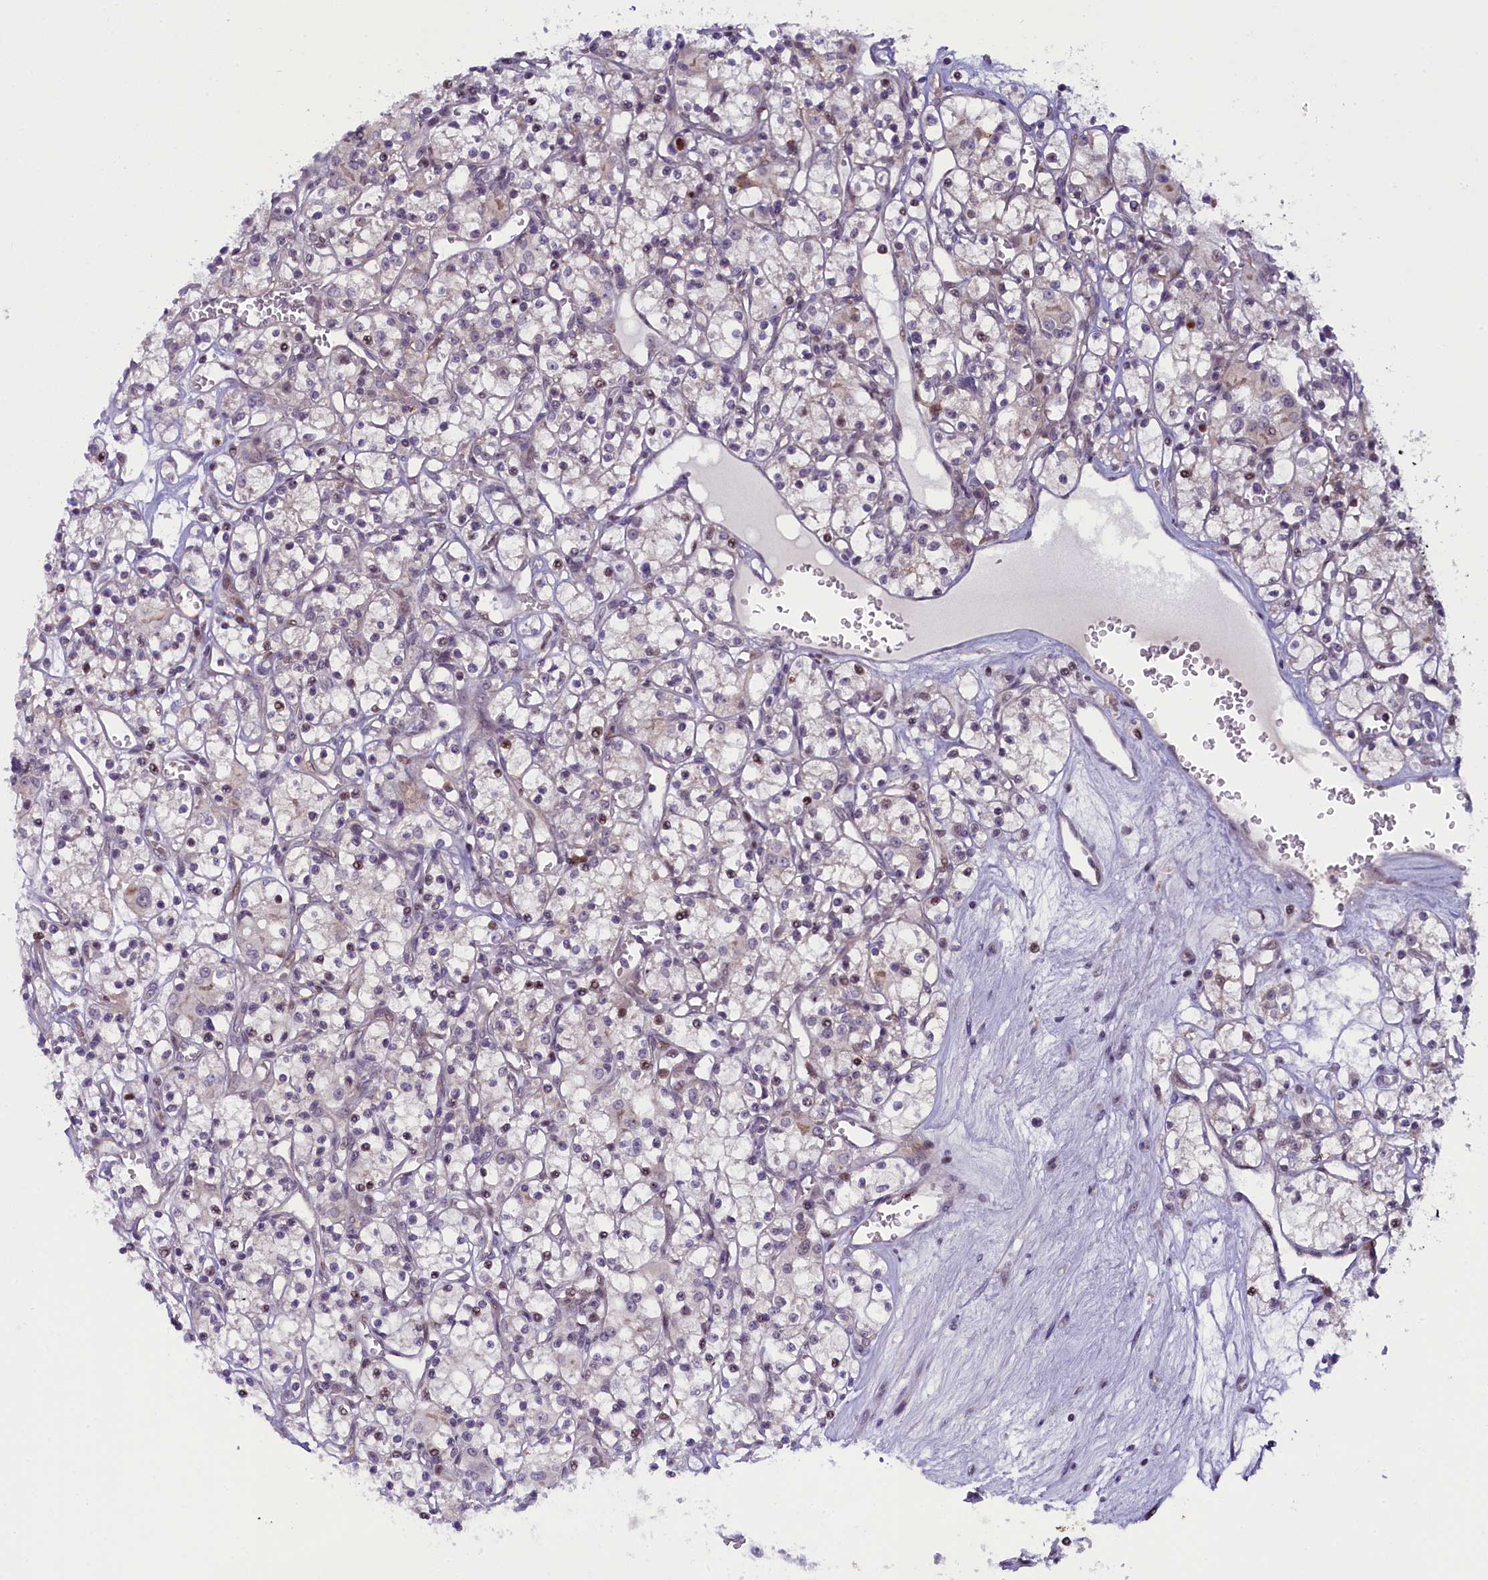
{"staining": {"intensity": "negative", "quantity": "none", "location": "none"}, "tissue": "renal cancer", "cell_type": "Tumor cells", "image_type": "cancer", "snomed": [{"axis": "morphology", "description": "Adenocarcinoma, NOS"}, {"axis": "topography", "description": "Kidney"}], "caption": "The image exhibits no significant positivity in tumor cells of renal adenocarcinoma. The staining was performed using DAB (3,3'-diaminobenzidine) to visualize the protein expression in brown, while the nuclei were stained in blue with hematoxylin (Magnification: 20x).", "gene": "CCL23", "patient": {"sex": "female", "age": 59}}